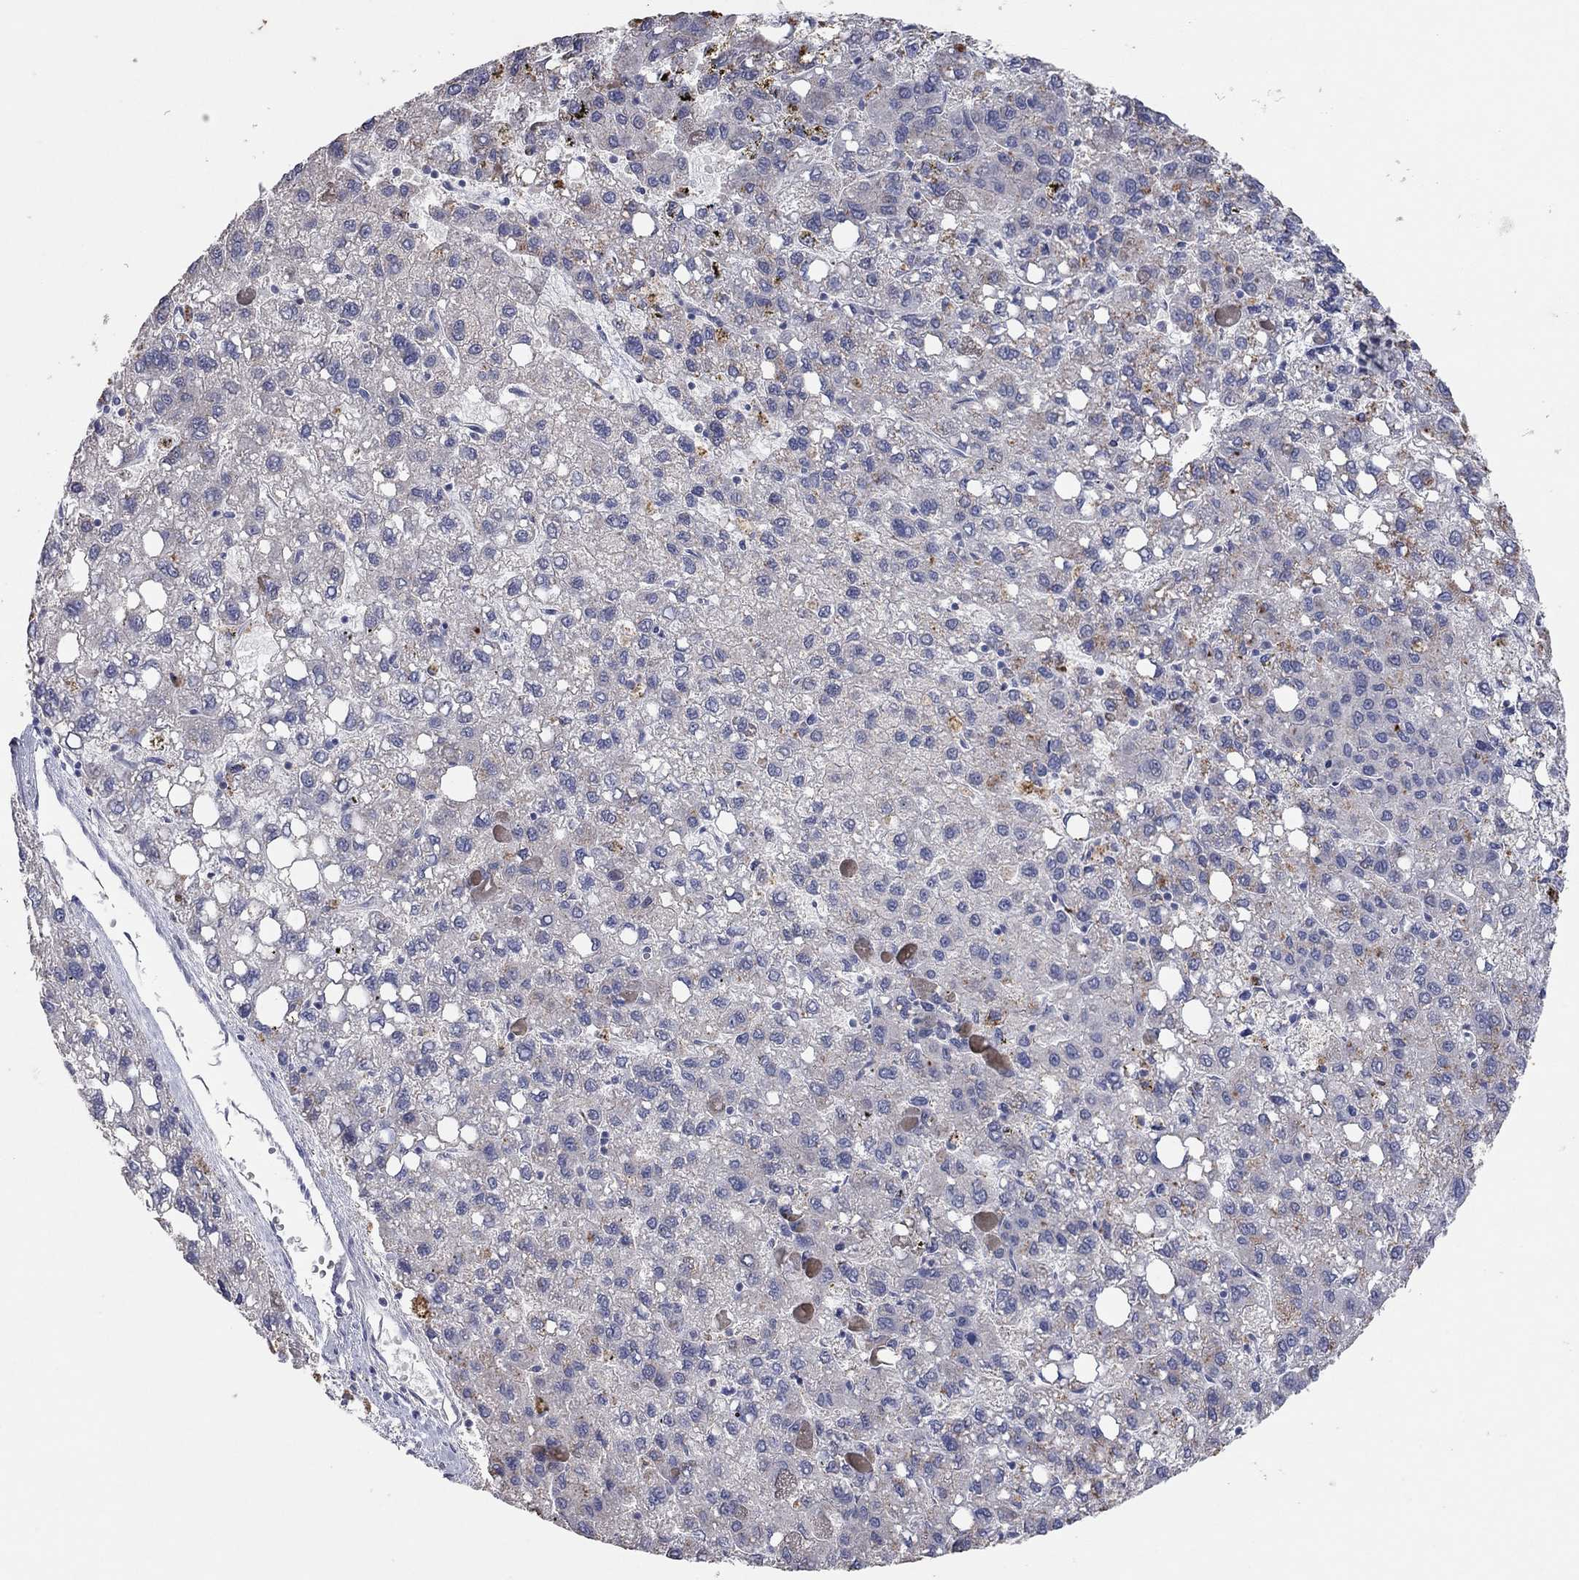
{"staining": {"intensity": "negative", "quantity": "none", "location": "none"}, "tissue": "liver cancer", "cell_type": "Tumor cells", "image_type": "cancer", "snomed": [{"axis": "morphology", "description": "Carcinoma, Hepatocellular, NOS"}, {"axis": "topography", "description": "Liver"}], "caption": "There is no significant positivity in tumor cells of liver cancer.", "gene": "MMP13", "patient": {"sex": "female", "age": 82}}